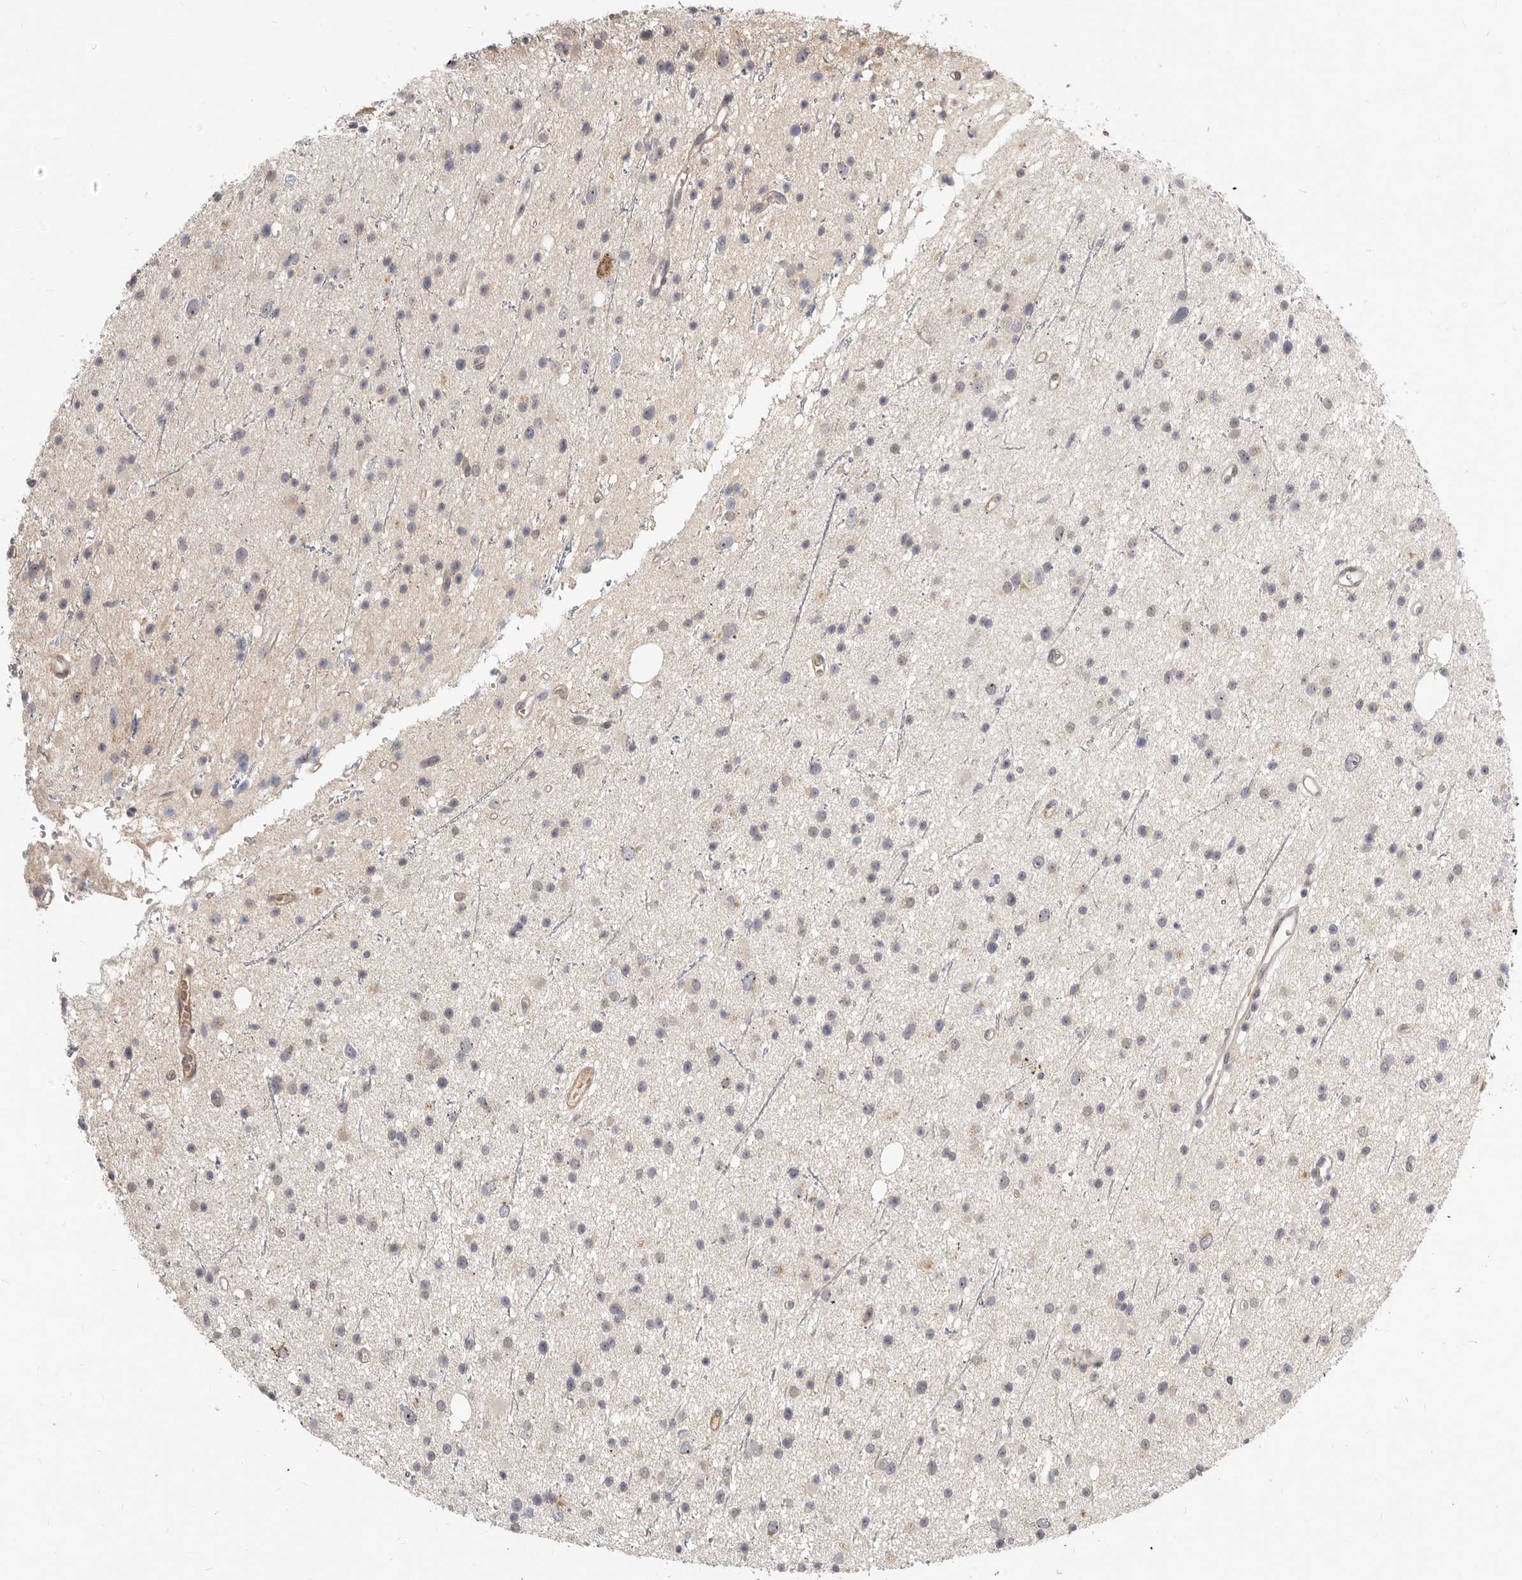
{"staining": {"intensity": "weak", "quantity": "<25%", "location": "cytoplasmic/membranous"}, "tissue": "glioma", "cell_type": "Tumor cells", "image_type": "cancer", "snomed": [{"axis": "morphology", "description": "Glioma, malignant, Low grade"}, {"axis": "topography", "description": "Cerebral cortex"}], "caption": "A histopathology image of glioma stained for a protein exhibits no brown staining in tumor cells.", "gene": "MICALL2", "patient": {"sex": "female", "age": 39}}